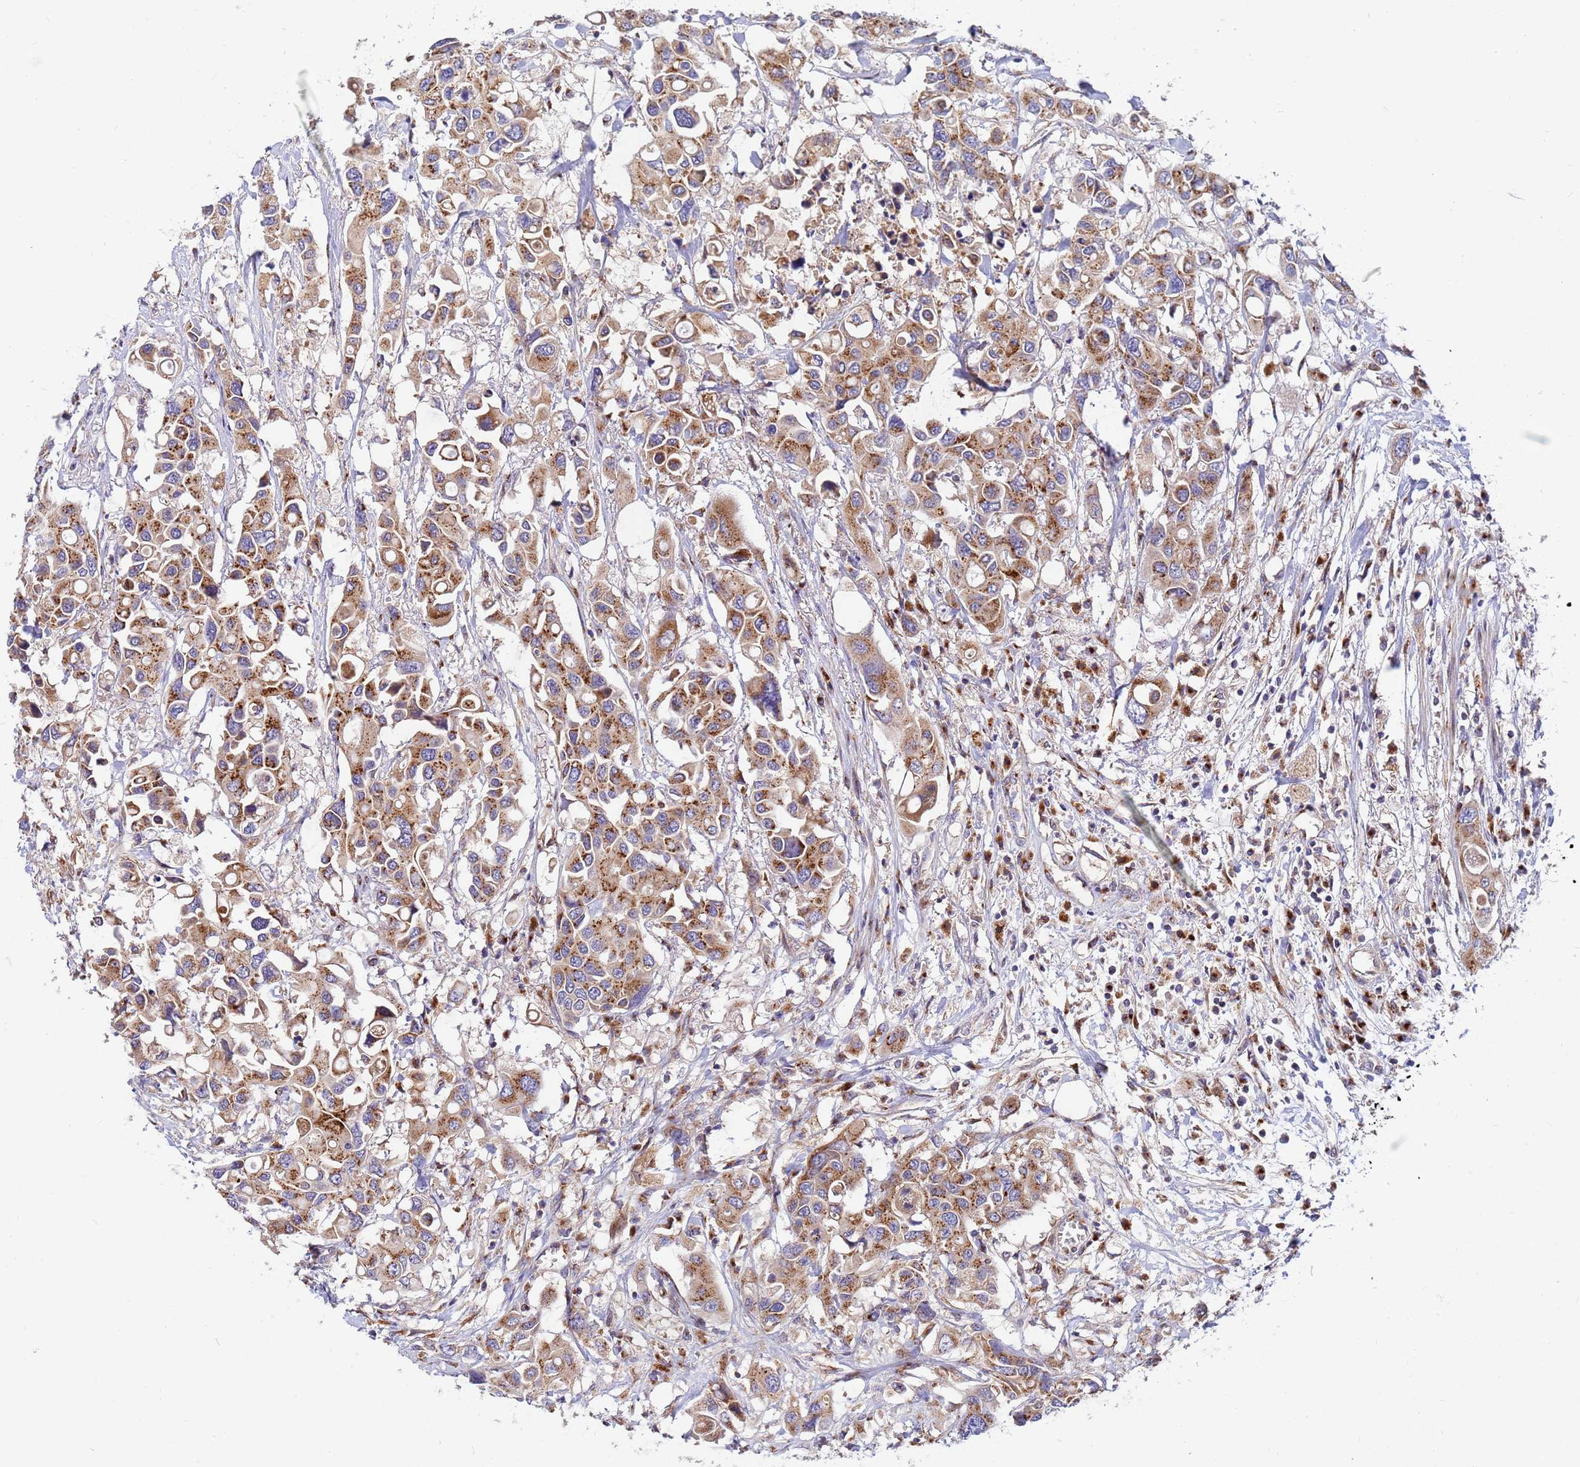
{"staining": {"intensity": "moderate", "quantity": ">75%", "location": "cytoplasmic/membranous"}, "tissue": "colorectal cancer", "cell_type": "Tumor cells", "image_type": "cancer", "snomed": [{"axis": "morphology", "description": "Adenocarcinoma, NOS"}, {"axis": "topography", "description": "Colon"}], "caption": "The immunohistochemical stain highlights moderate cytoplasmic/membranous expression in tumor cells of colorectal cancer (adenocarcinoma) tissue.", "gene": "HPS3", "patient": {"sex": "male", "age": 77}}